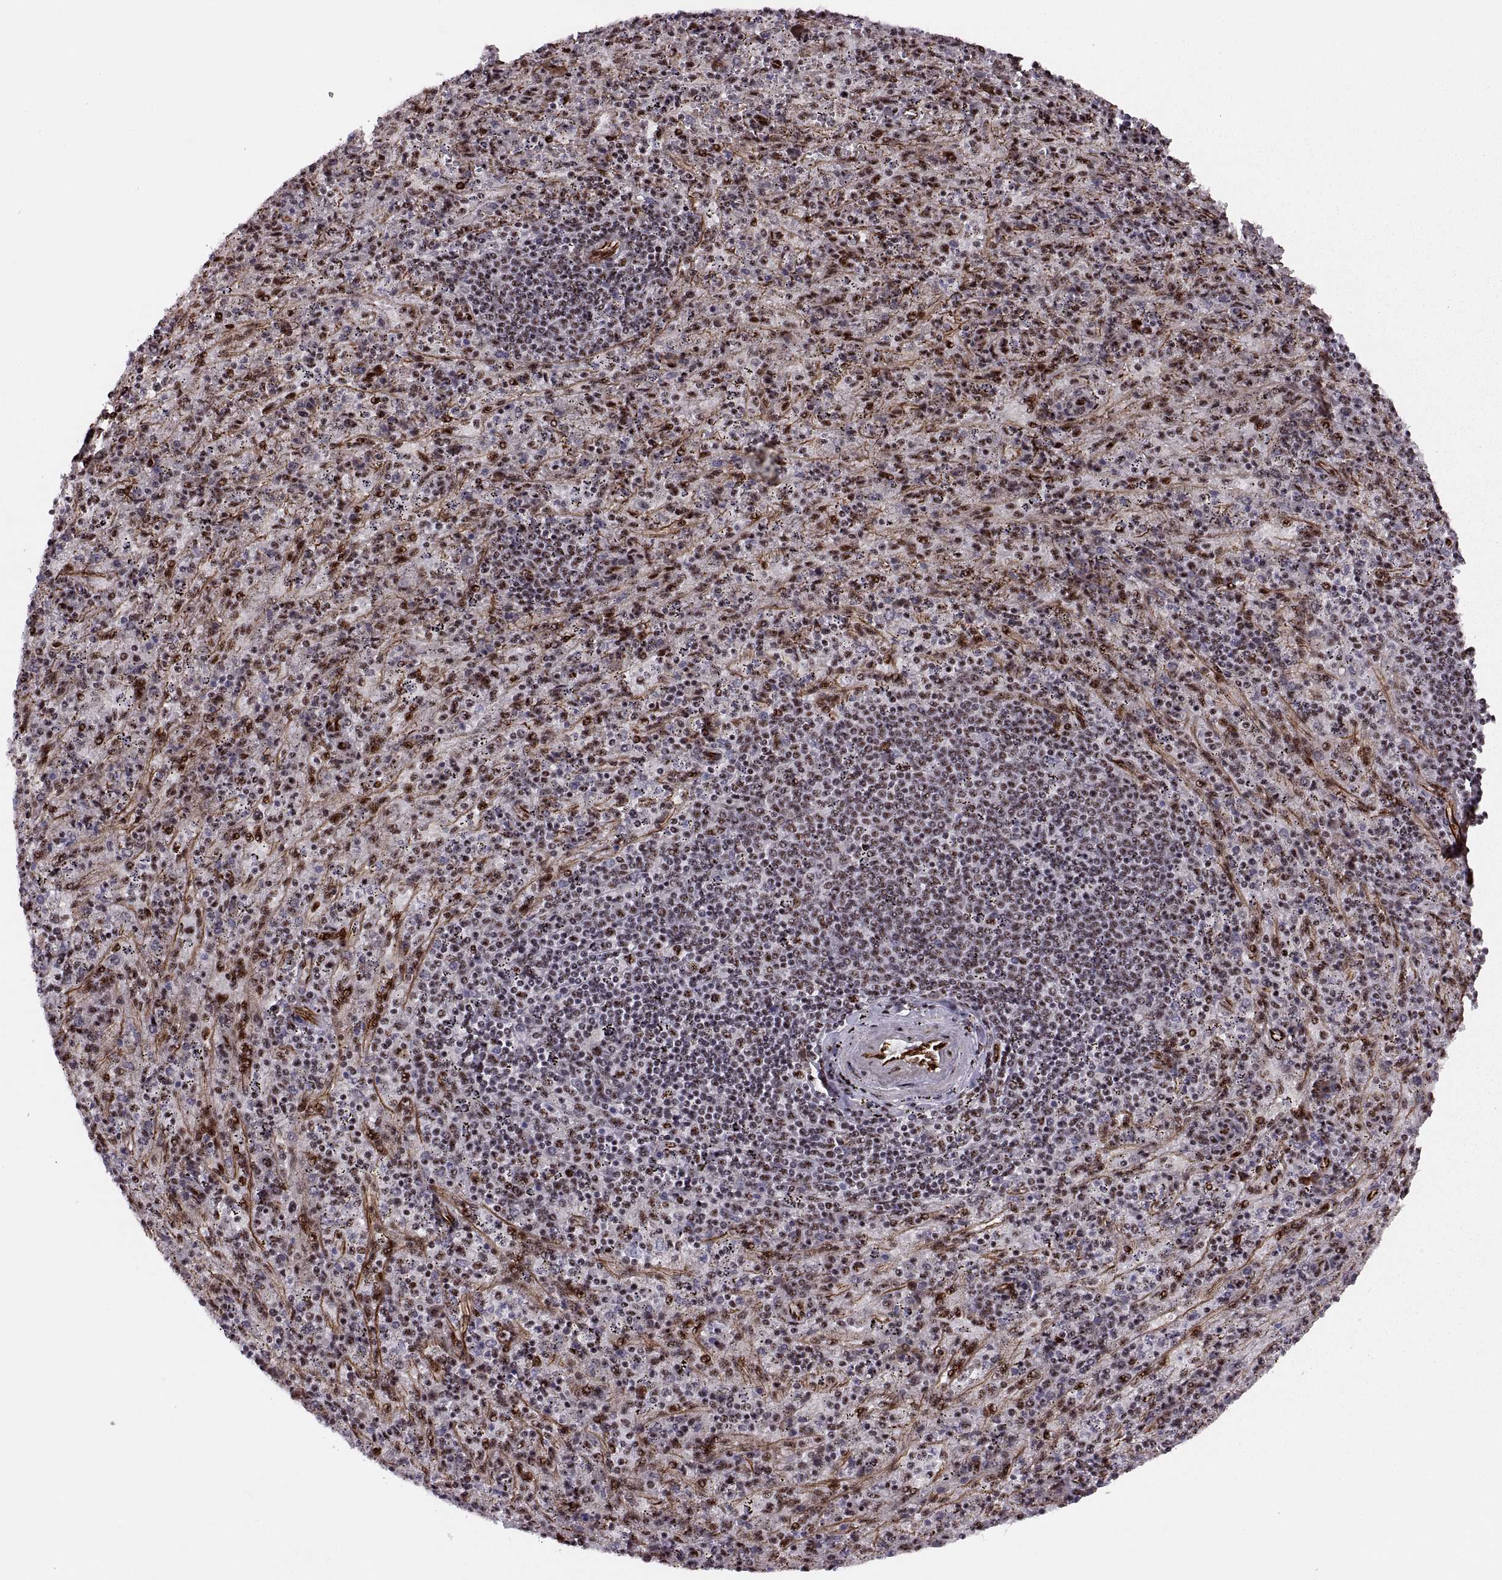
{"staining": {"intensity": "strong", "quantity": "25%-75%", "location": "nuclear"}, "tissue": "spleen", "cell_type": "Cells in red pulp", "image_type": "normal", "snomed": [{"axis": "morphology", "description": "Normal tissue, NOS"}, {"axis": "topography", "description": "Spleen"}], "caption": "The micrograph displays a brown stain indicating the presence of a protein in the nuclear of cells in red pulp in spleen.", "gene": "ZCCHC17", "patient": {"sex": "male", "age": 57}}